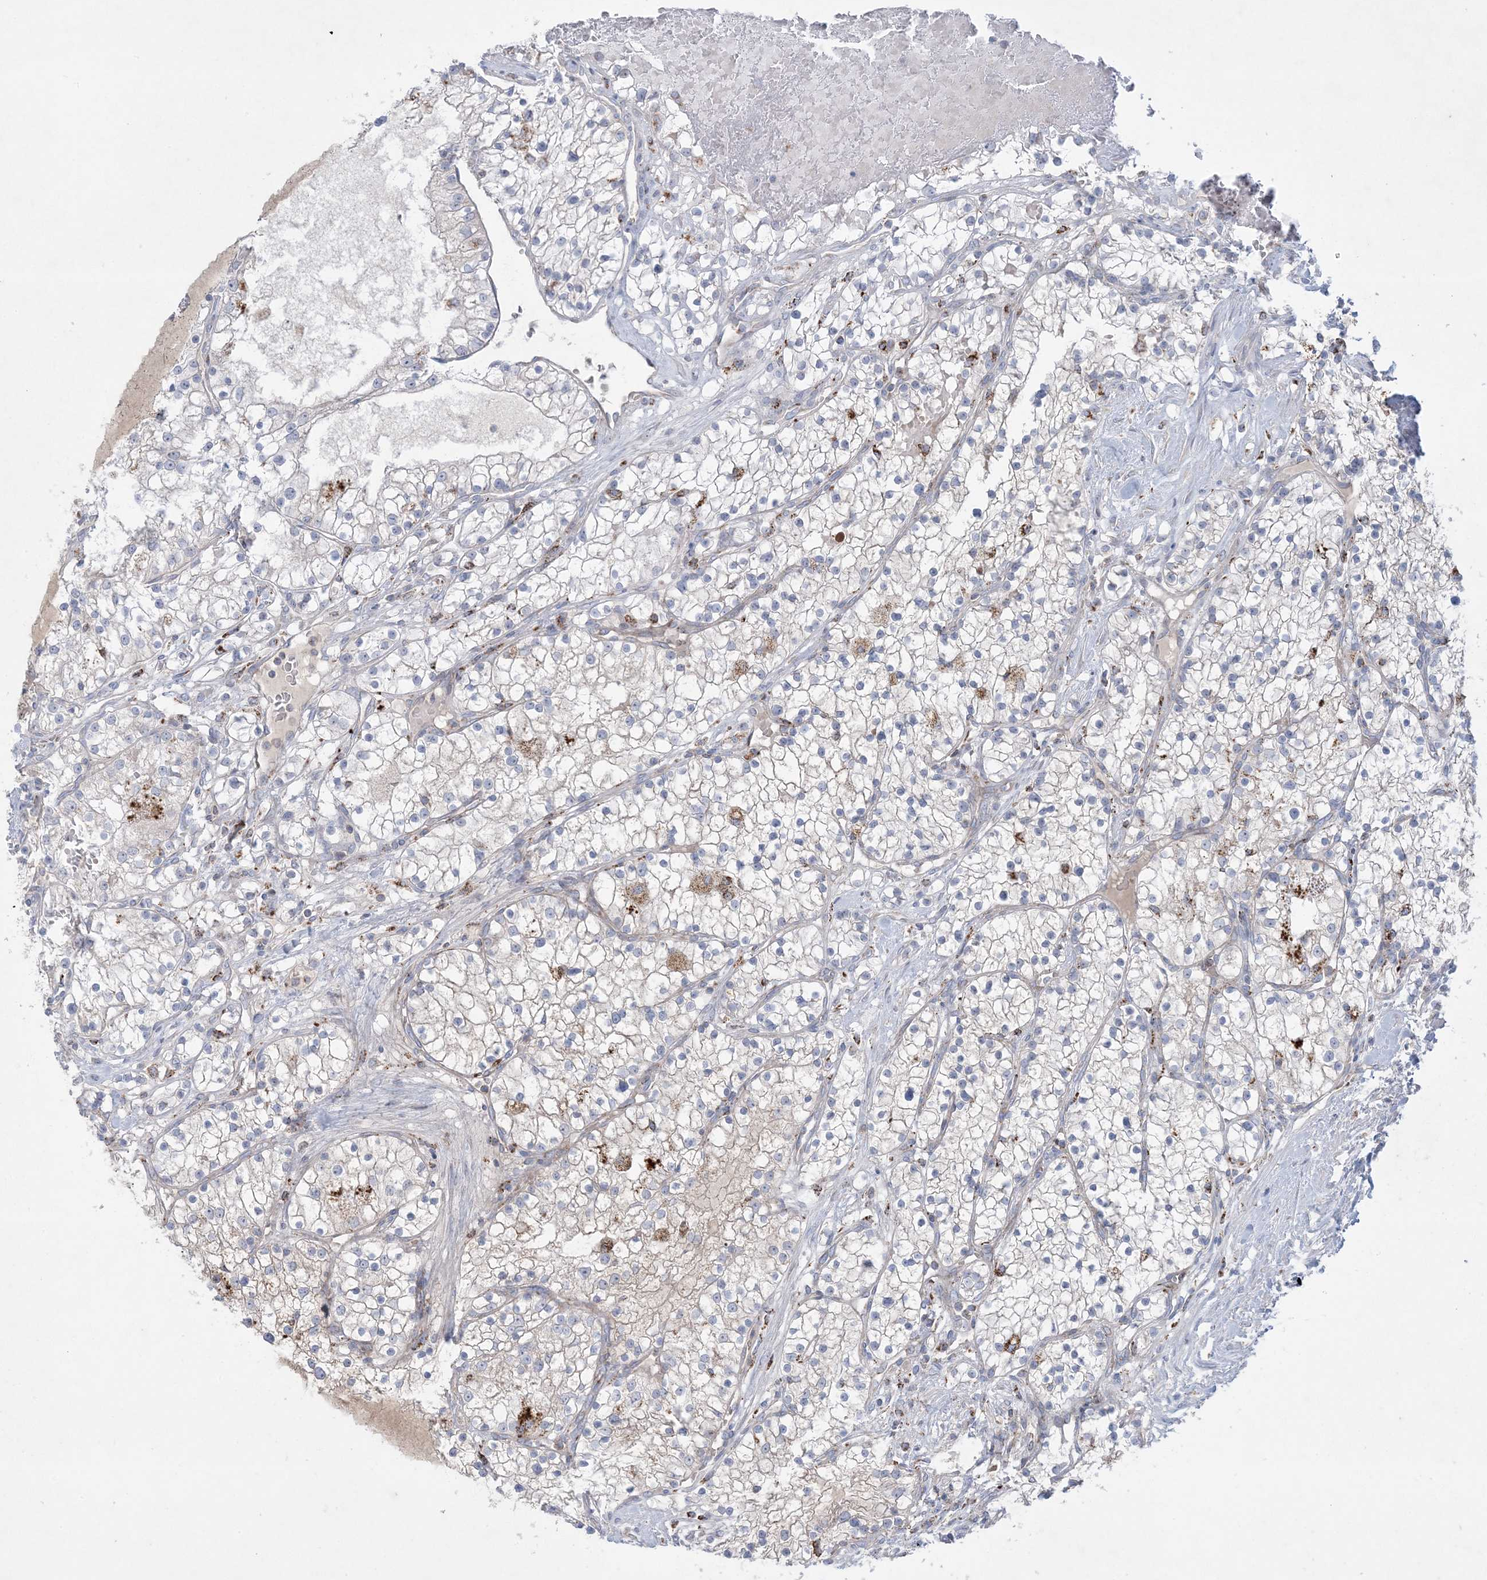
{"staining": {"intensity": "negative", "quantity": "none", "location": "none"}, "tissue": "renal cancer", "cell_type": "Tumor cells", "image_type": "cancer", "snomed": [{"axis": "morphology", "description": "Normal tissue, NOS"}, {"axis": "morphology", "description": "Adenocarcinoma, NOS"}, {"axis": "topography", "description": "Kidney"}], "caption": "Tumor cells are negative for brown protein staining in renal adenocarcinoma.", "gene": "KCTD6", "patient": {"sex": "male", "age": 68}}